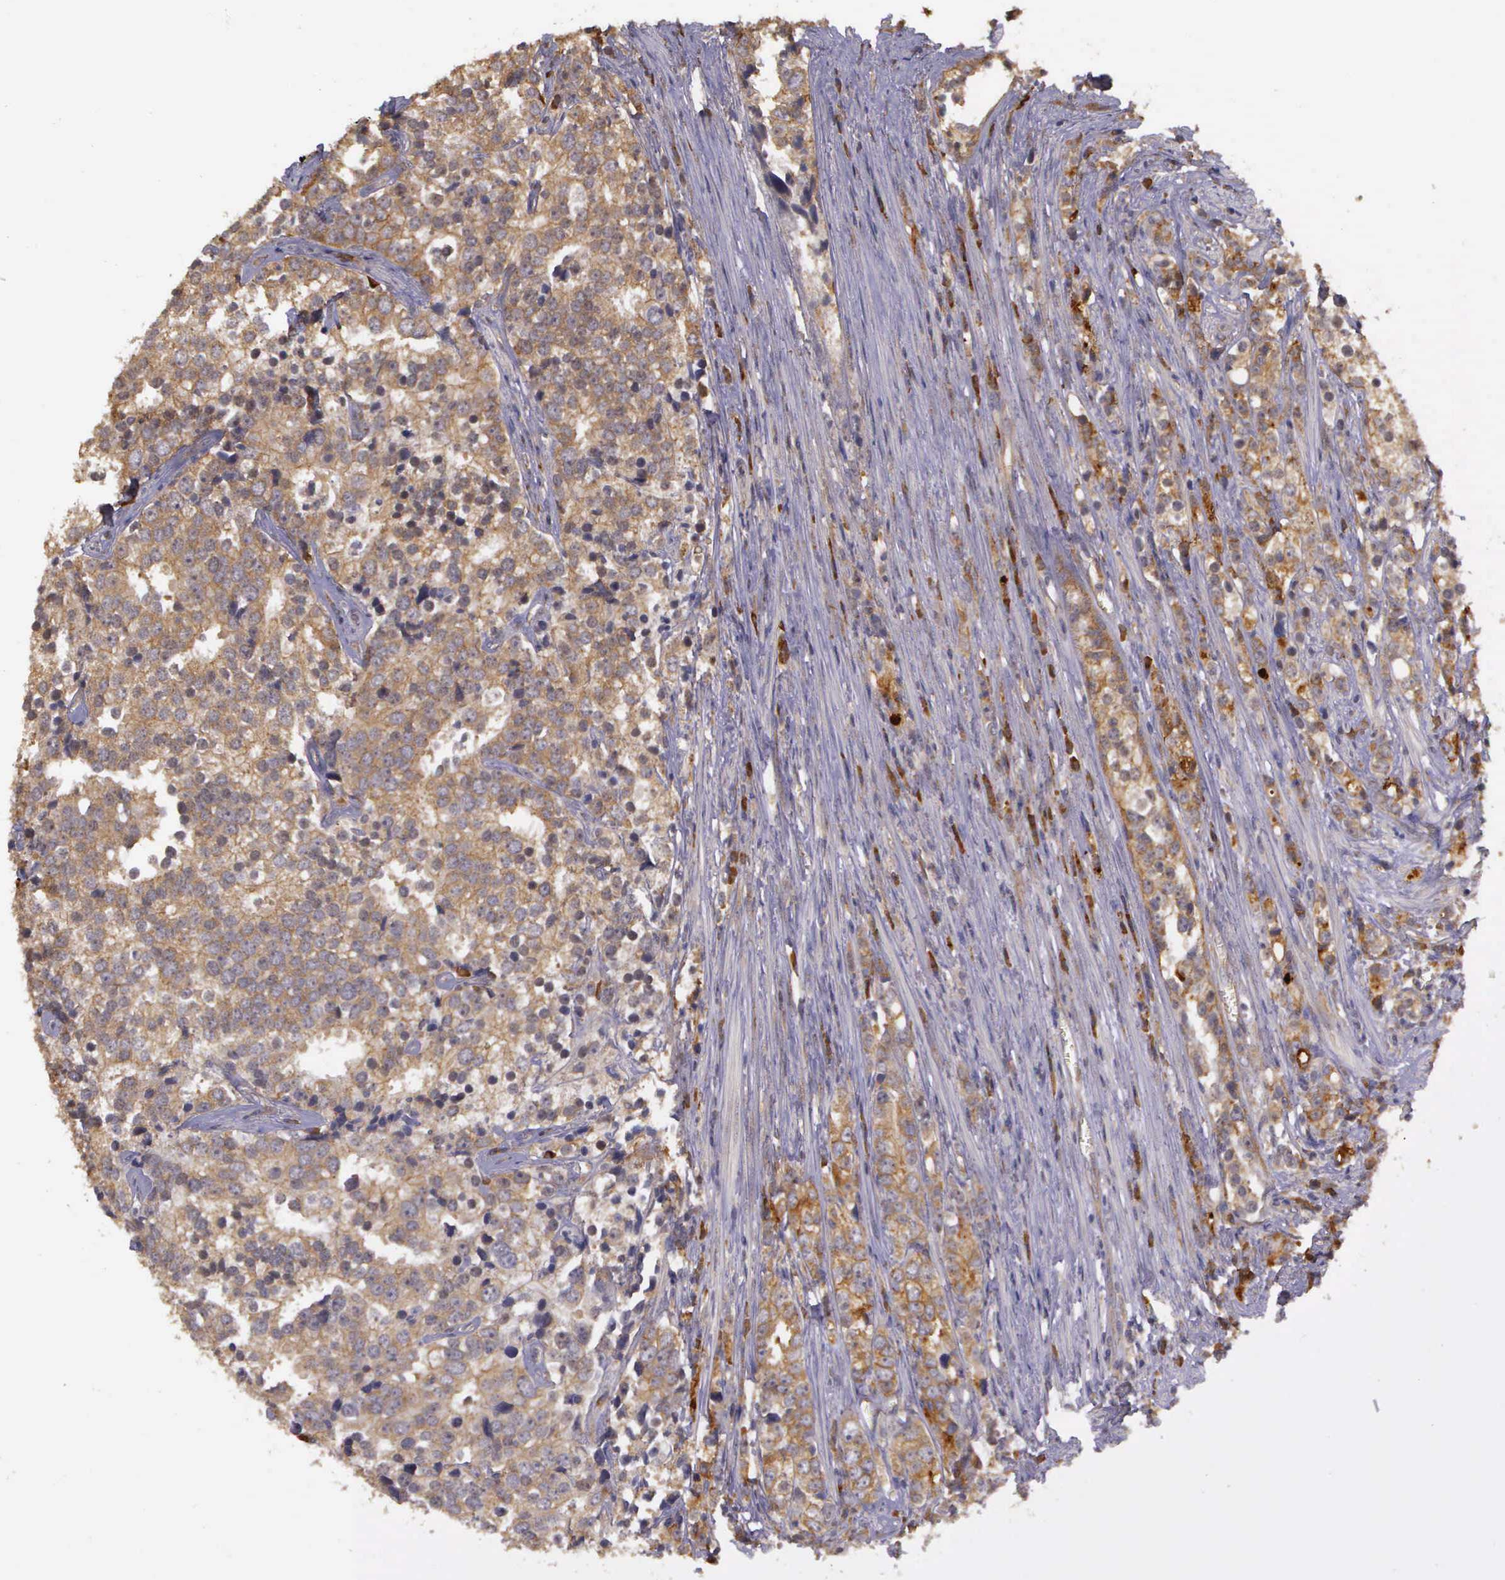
{"staining": {"intensity": "moderate", "quantity": ">75%", "location": "cytoplasmic/membranous"}, "tissue": "prostate cancer", "cell_type": "Tumor cells", "image_type": "cancer", "snomed": [{"axis": "morphology", "description": "Adenocarcinoma, High grade"}, {"axis": "topography", "description": "Prostate"}], "caption": "DAB immunohistochemical staining of human prostate cancer displays moderate cytoplasmic/membranous protein positivity in approximately >75% of tumor cells.", "gene": "EIF5", "patient": {"sex": "male", "age": 71}}